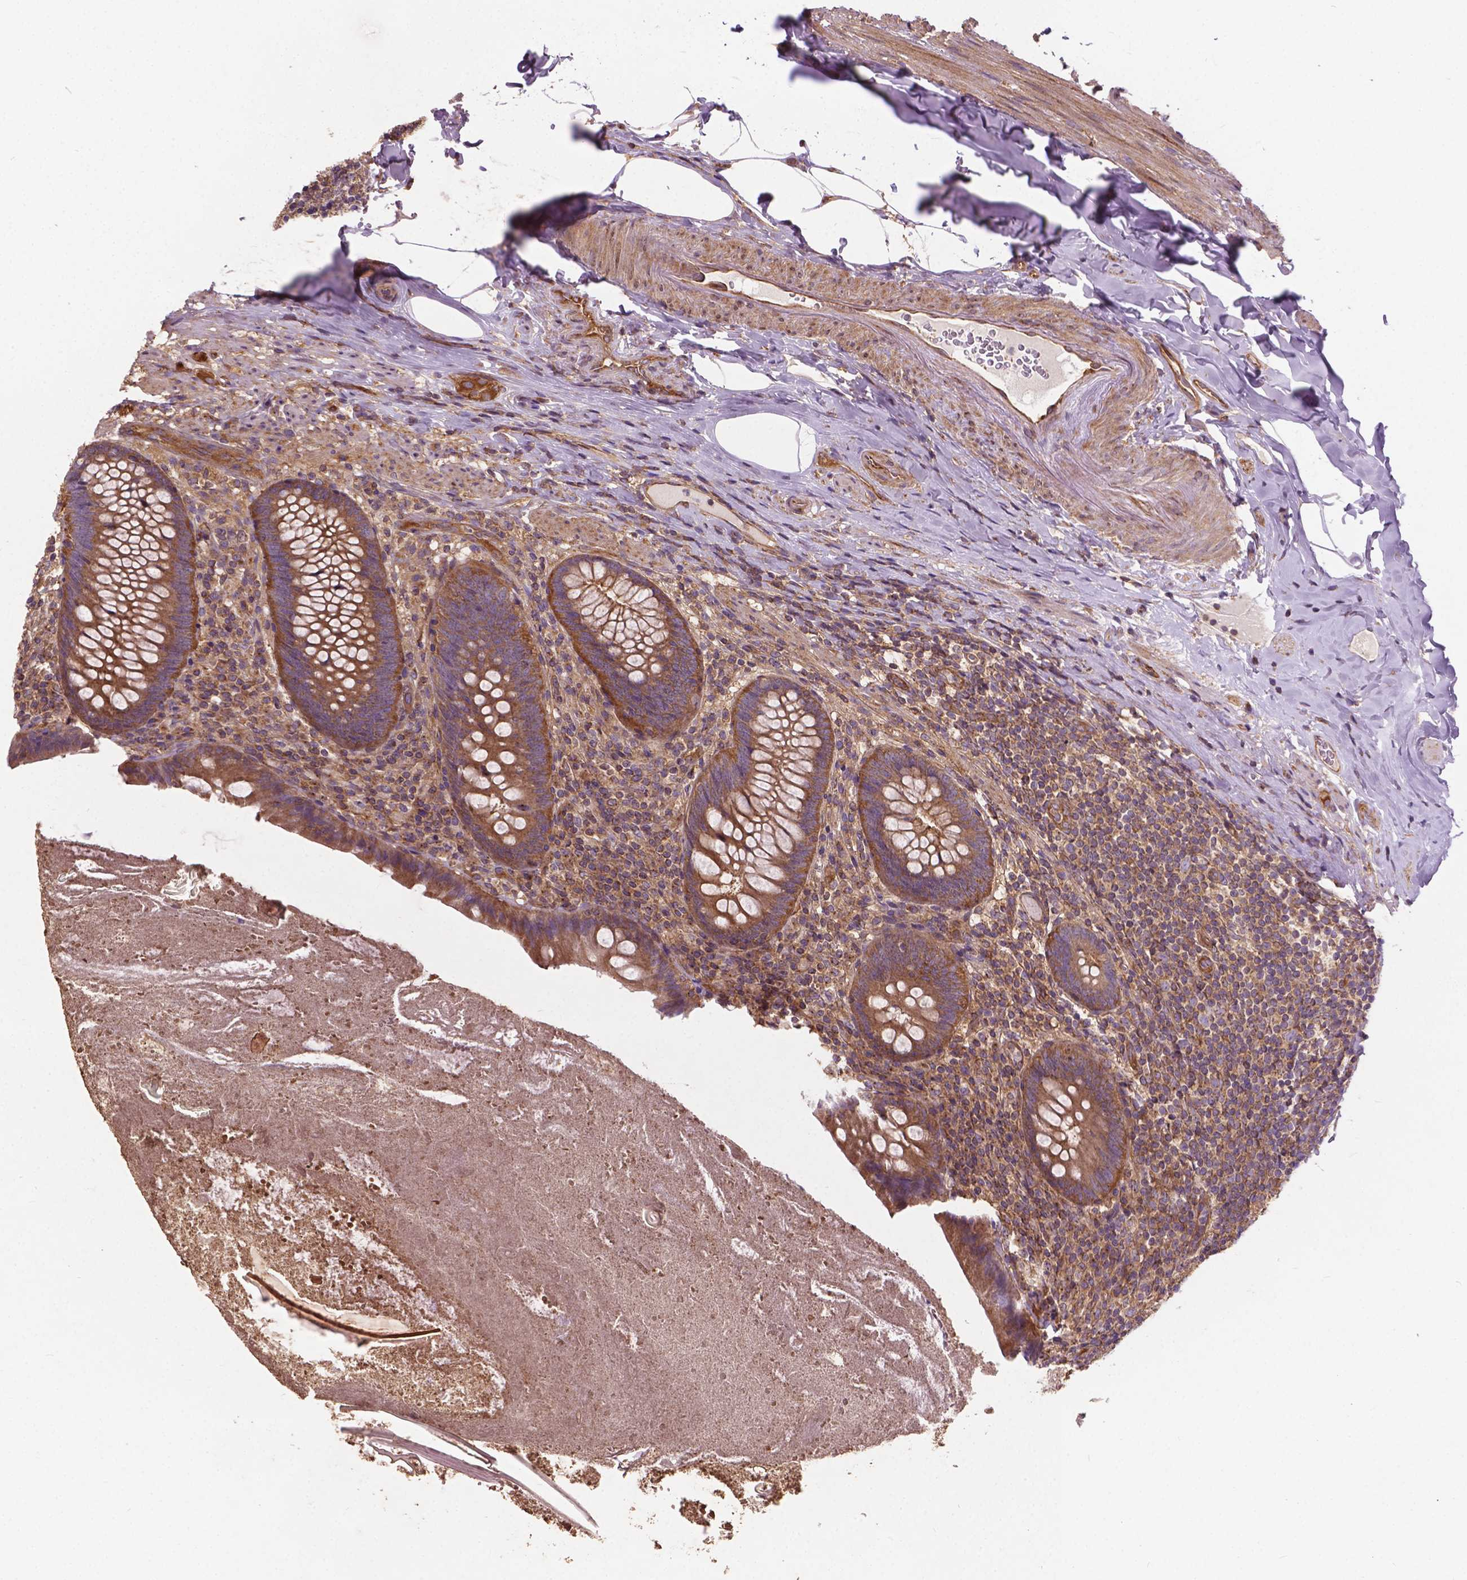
{"staining": {"intensity": "moderate", "quantity": ">75%", "location": "cytoplasmic/membranous"}, "tissue": "appendix", "cell_type": "Glandular cells", "image_type": "normal", "snomed": [{"axis": "morphology", "description": "Normal tissue, NOS"}, {"axis": "topography", "description": "Appendix"}], "caption": "DAB immunohistochemical staining of normal human appendix exhibits moderate cytoplasmic/membranous protein staining in approximately >75% of glandular cells.", "gene": "MZT1", "patient": {"sex": "male", "age": 47}}